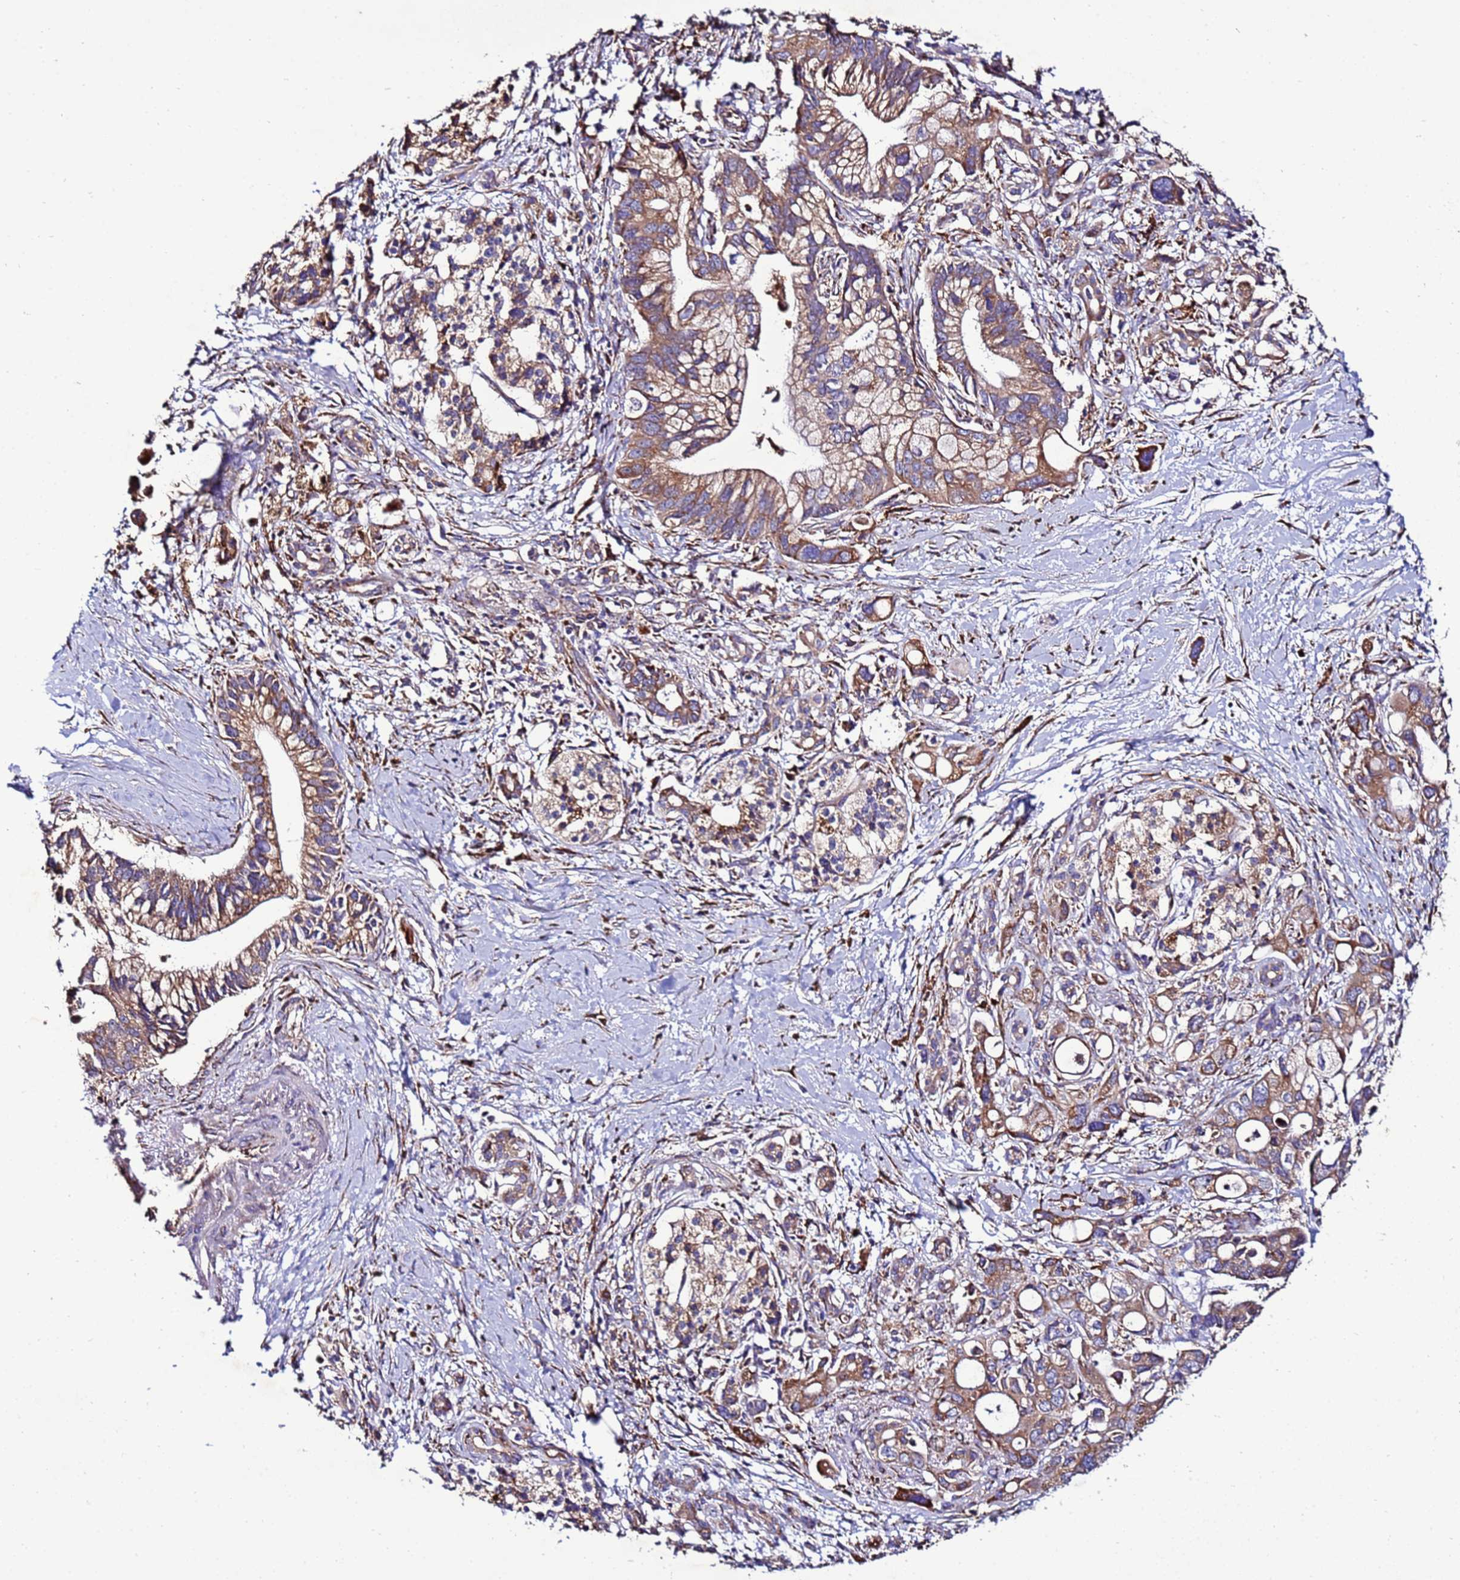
{"staining": {"intensity": "moderate", "quantity": ">75%", "location": "cytoplasmic/membranous"}, "tissue": "pancreatic cancer", "cell_type": "Tumor cells", "image_type": "cancer", "snomed": [{"axis": "morphology", "description": "Adenocarcinoma, NOS"}, {"axis": "topography", "description": "Pancreas"}], "caption": "Immunohistochemical staining of pancreatic cancer (adenocarcinoma) demonstrates medium levels of moderate cytoplasmic/membranous positivity in approximately >75% of tumor cells.", "gene": "ANTKMT", "patient": {"sex": "male", "age": 68}}